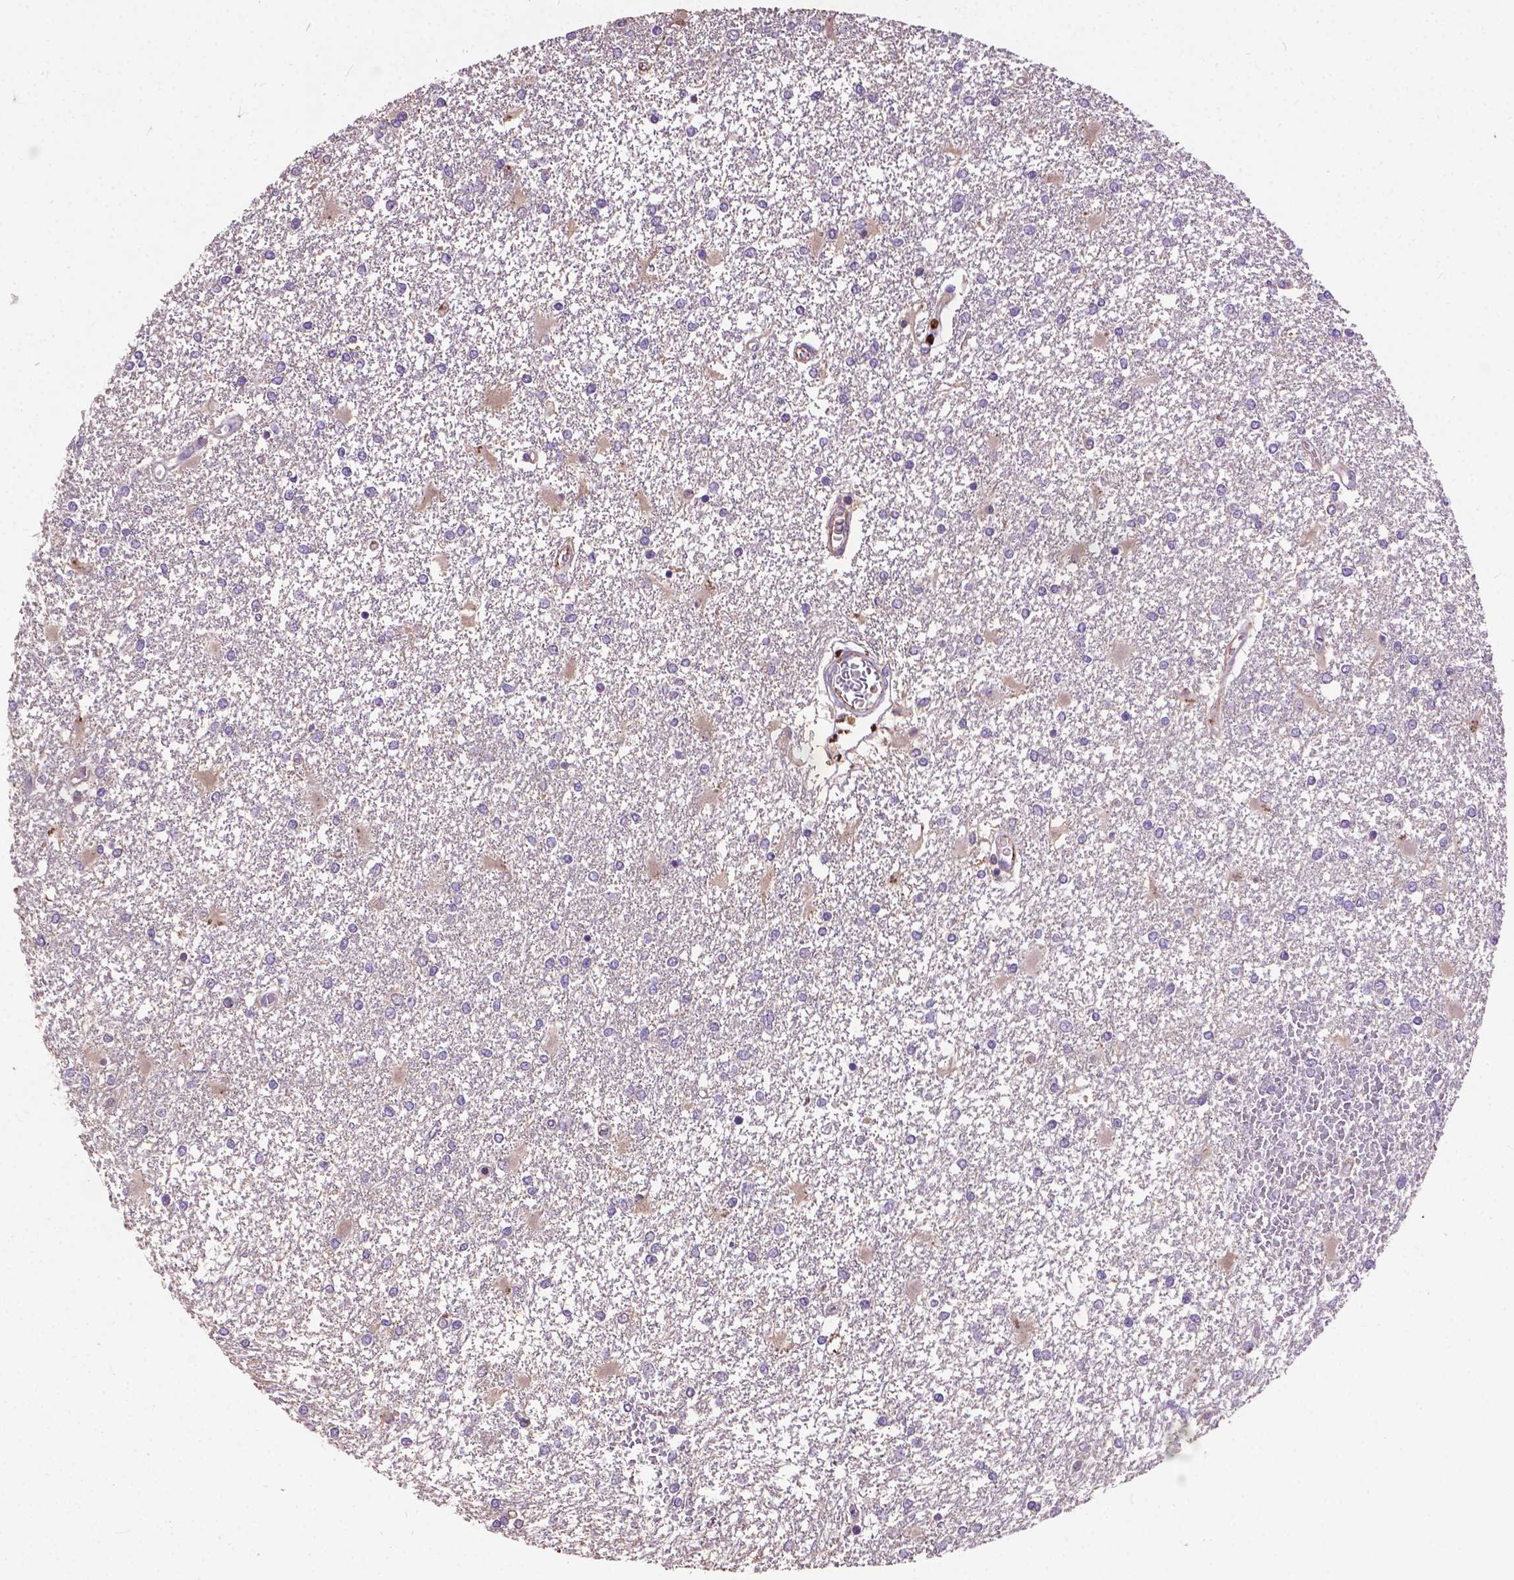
{"staining": {"intensity": "negative", "quantity": "none", "location": "none"}, "tissue": "glioma", "cell_type": "Tumor cells", "image_type": "cancer", "snomed": [{"axis": "morphology", "description": "Glioma, malignant, High grade"}, {"axis": "topography", "description": "Cerebral cortex"}], "caption": "Image shows no significant protein staining in tumor cells of malignant glioma (high-grade). The staining is performed using DAB brown chromogen with nuclei counter-stained in using hematoxylin.", "gene": "ZNF337", "patient": {"sex": "male", "age": 79}}